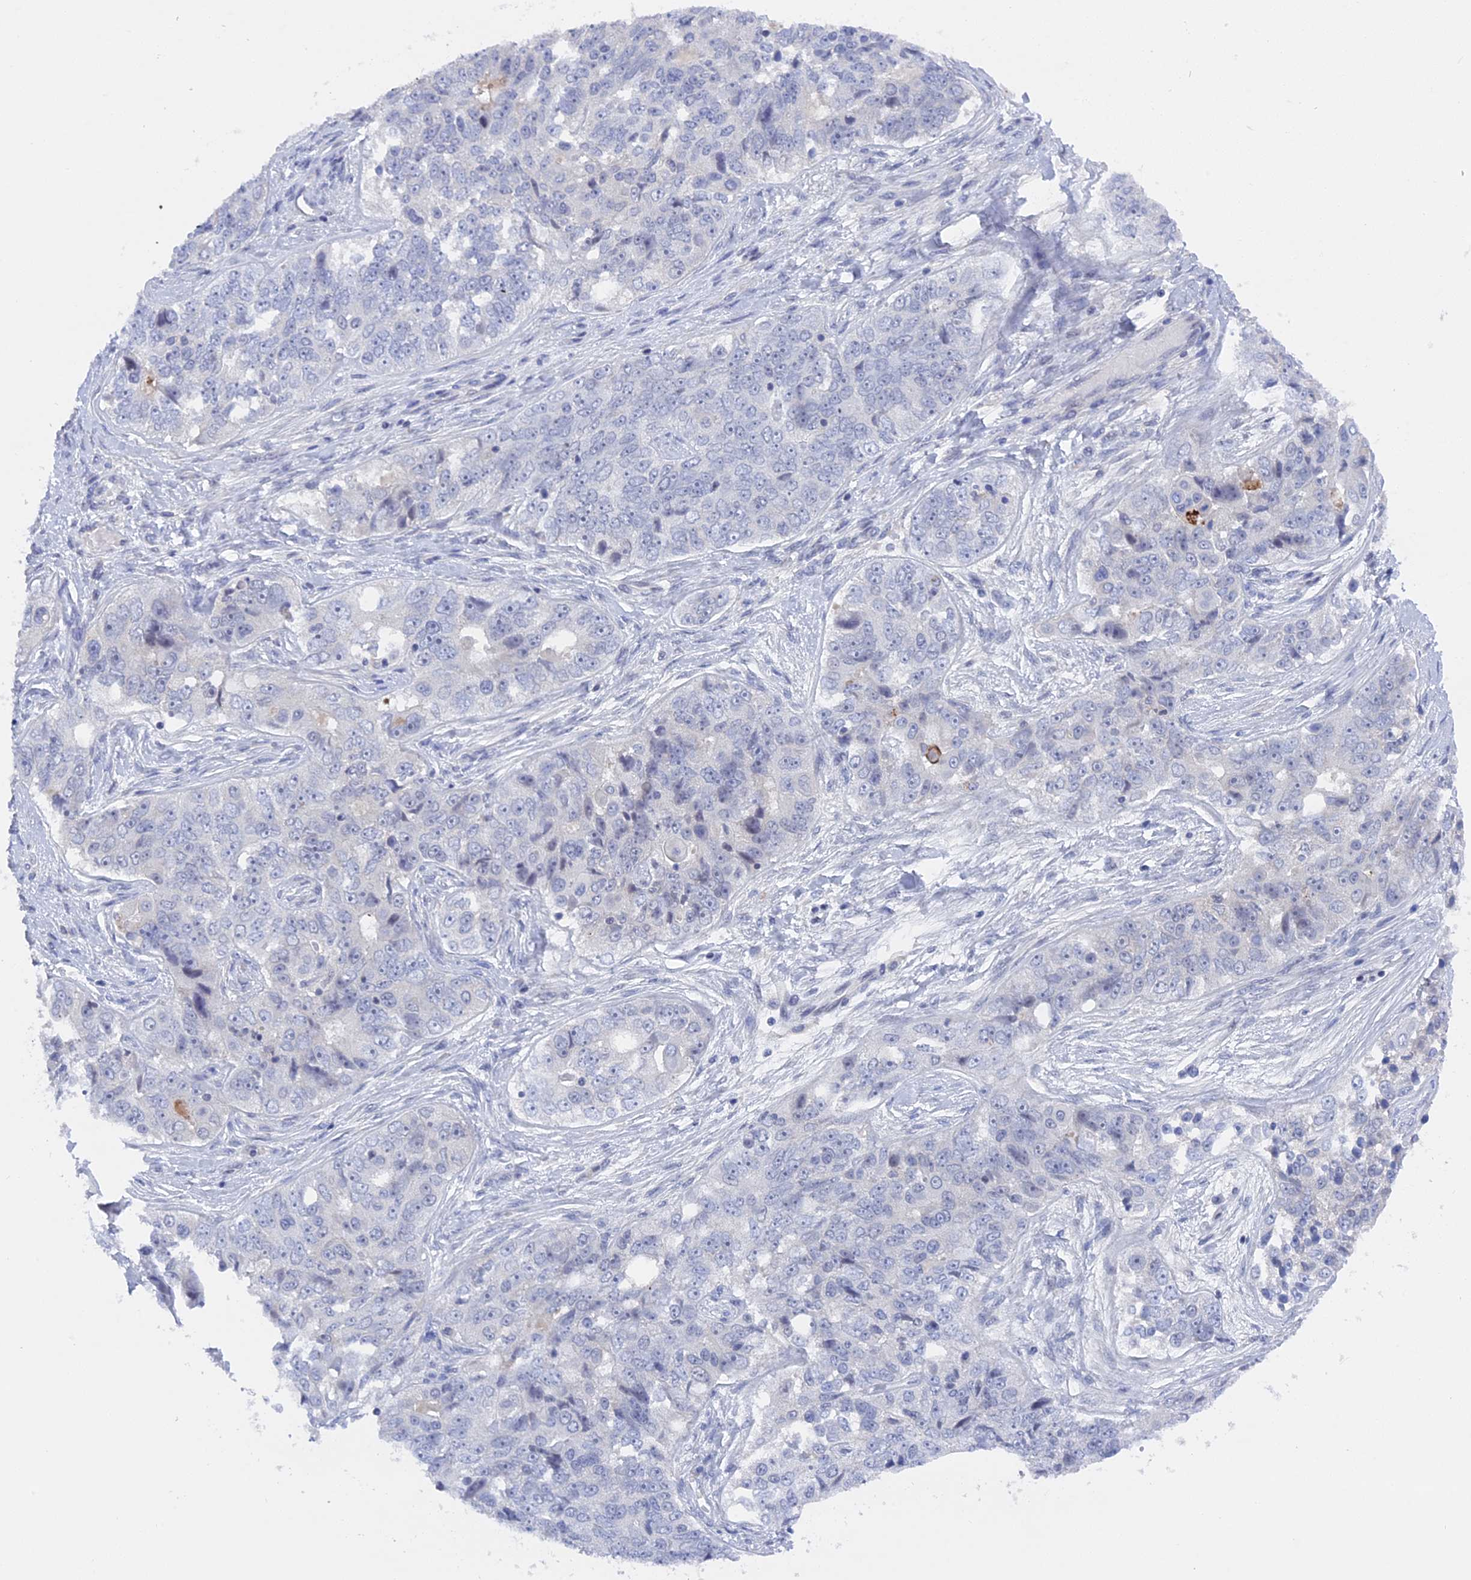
{"staining": {"intensity": "negative", "quantity": "none", "location": "none"}, "tissue": "ovarian cancer", "cell_type": "Tumor cells", "image_type": "cancer", "snomed": [{"axis": "morphology", "description": "Carcinoma, endometroid"}, {"axis": "topography", "description": "Ovary"}], "caption": "The IHC photomicrograph has no significant positivity in tumor cells of ovarian cancer tissue.", "gene": "BRD2", "patient": {"sex": "female", "age": 51}}